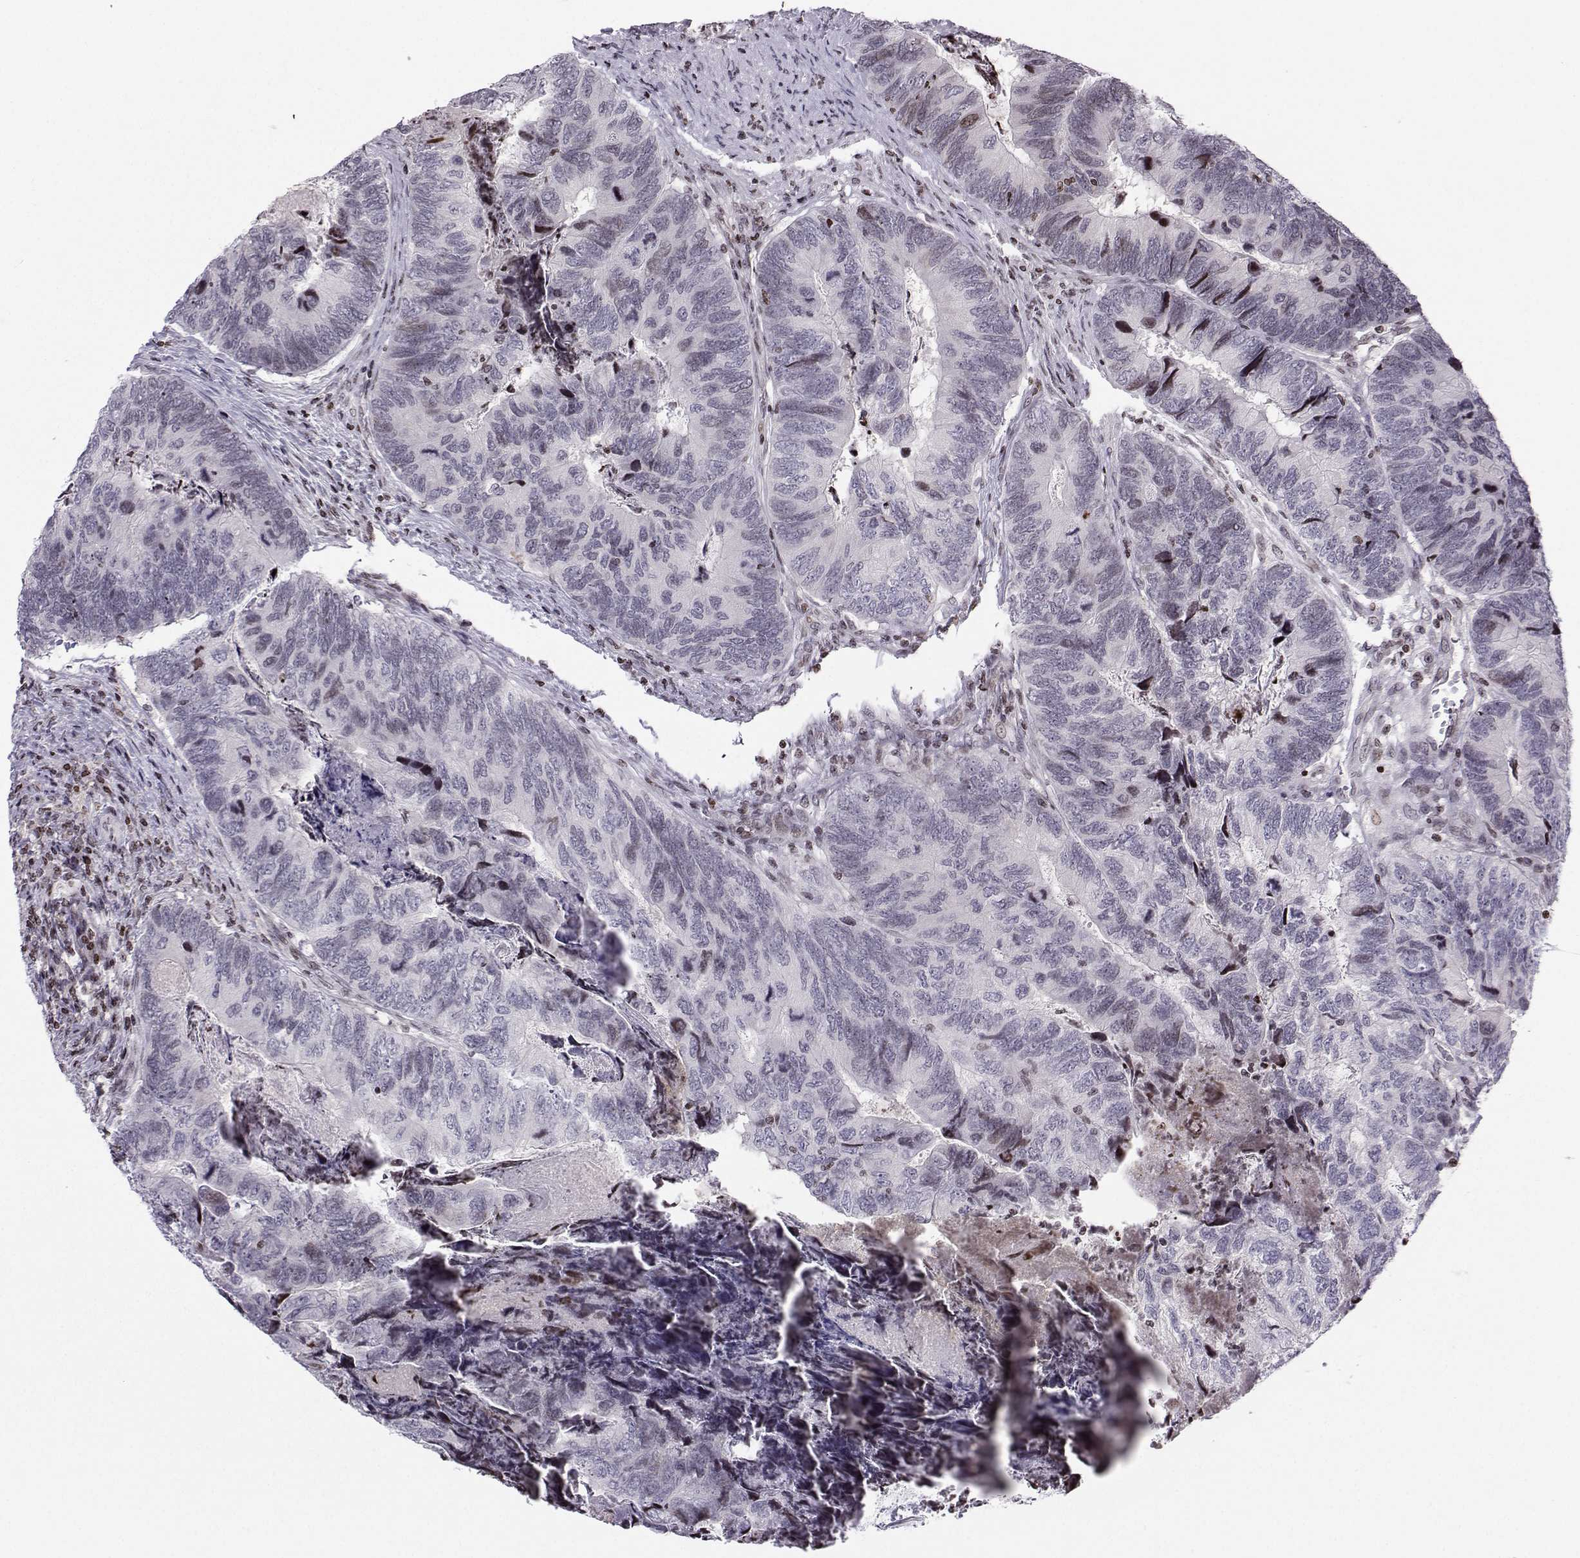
{"staining": {"intensity": "negative", "quantity": "none", "location": "none"}, "tissue": "colorectal cancer", "cell_type": "Tumor cells", "image_type": "cancer", "snomed": [{"axis": "morphology", "description": "Adenocarcinoma, NOS"}, {"axis": "topography", "description": "Colon"}], "caption": "Immunohistochemistry micrograph of neoplastic tissue: colorectal cancer (adenocarcinoma) stained with DAB demonstrates no significant protein expression in tumor cells.", "gene": "ZNF19", "patient": {"sex": "female", "age": 67}}